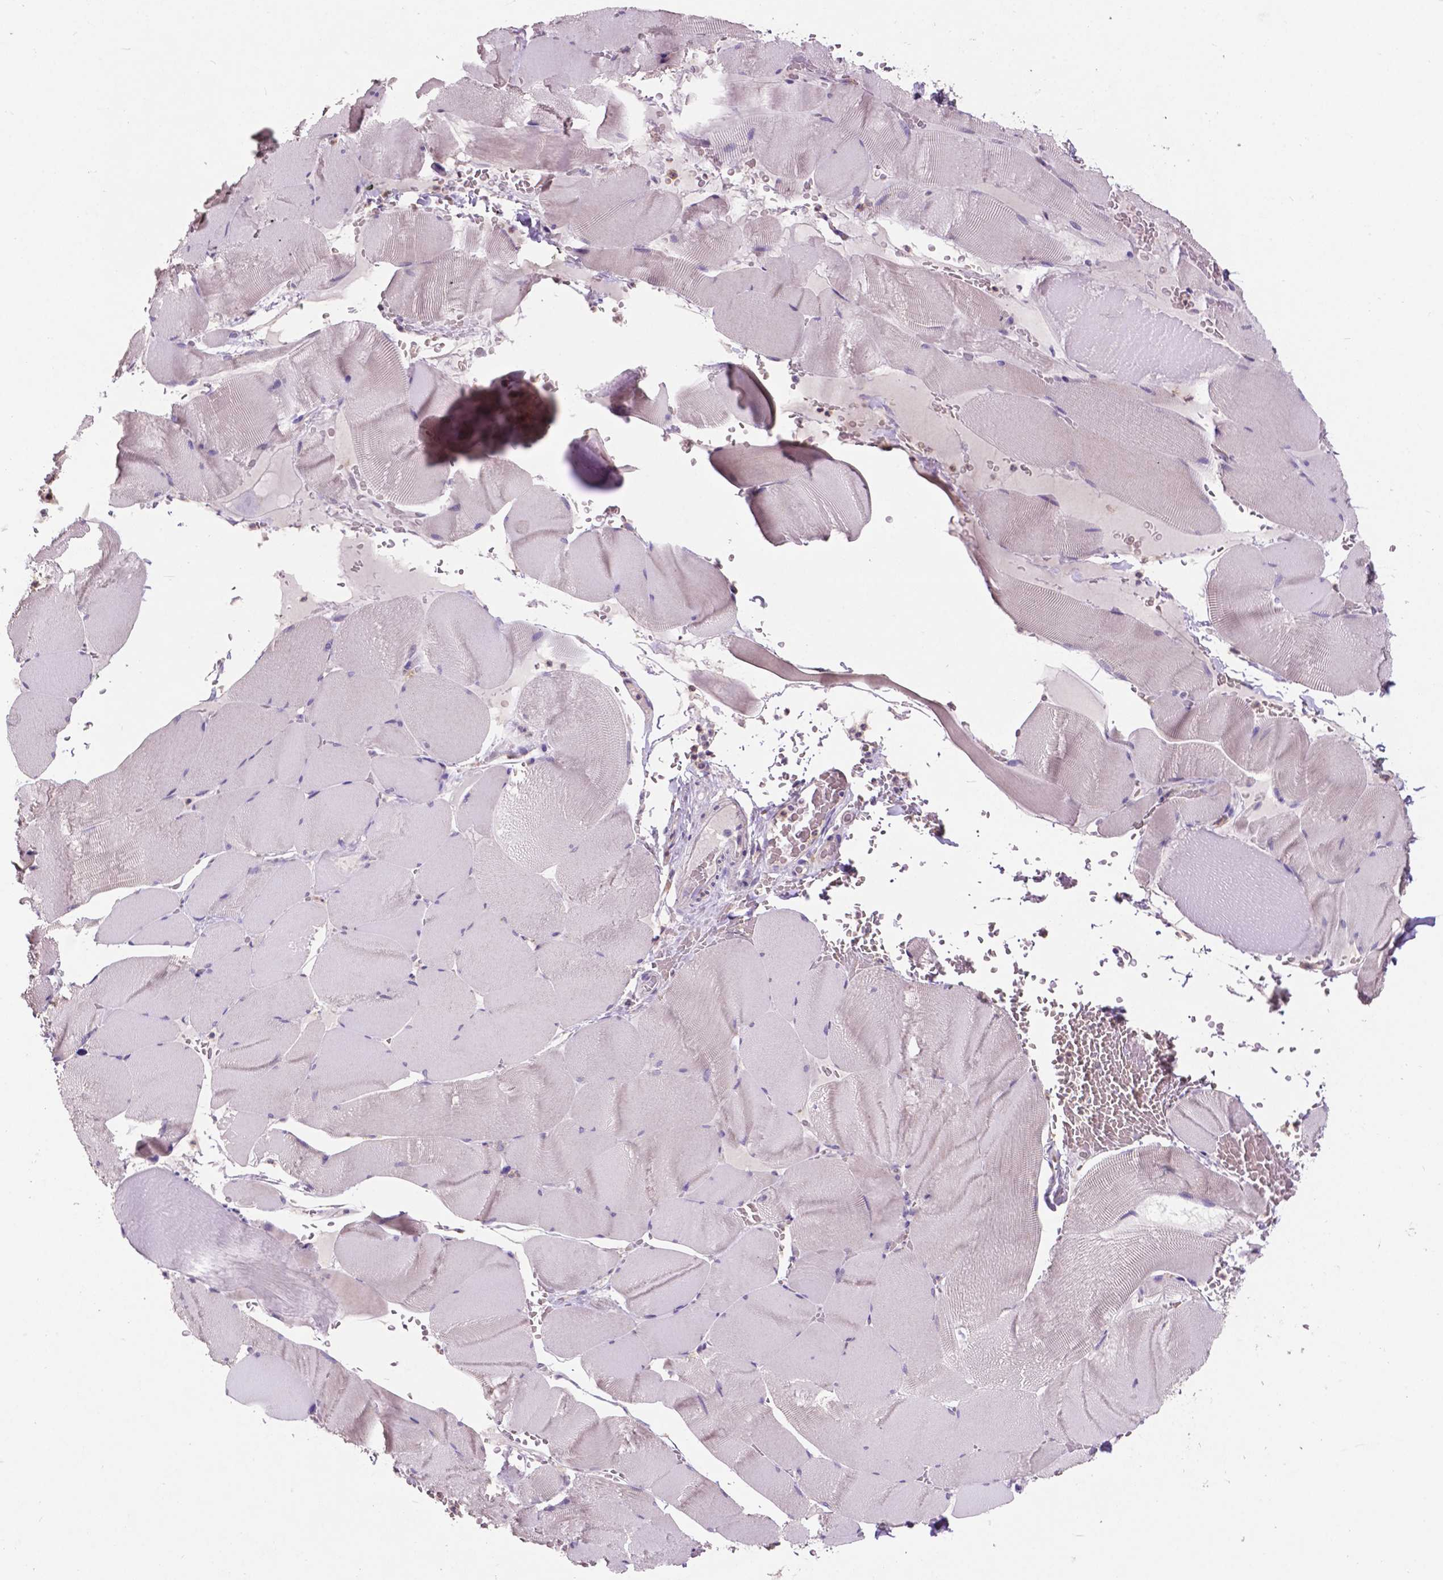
{"staining": {"intensity": "negative", "quantity": "none", "location": "none"}, "tissue": "skeletal muscle", "cell_type": "Myocytes", "image_type": "normal", "snomed": [{"axis": "morphology", "description": "Normal tissue, NOS"}, {"axis": "topography", "description": "Skeletal muscle"}], "caption": "The IHC histopathology image has no significant staining in myocytes of skeletal muscle. (Brightfield microscopy of DAB immunohistochemistry at high magnification).", "gene": "PLSCR1", "patient": {"sex": "male", "age": 56}}